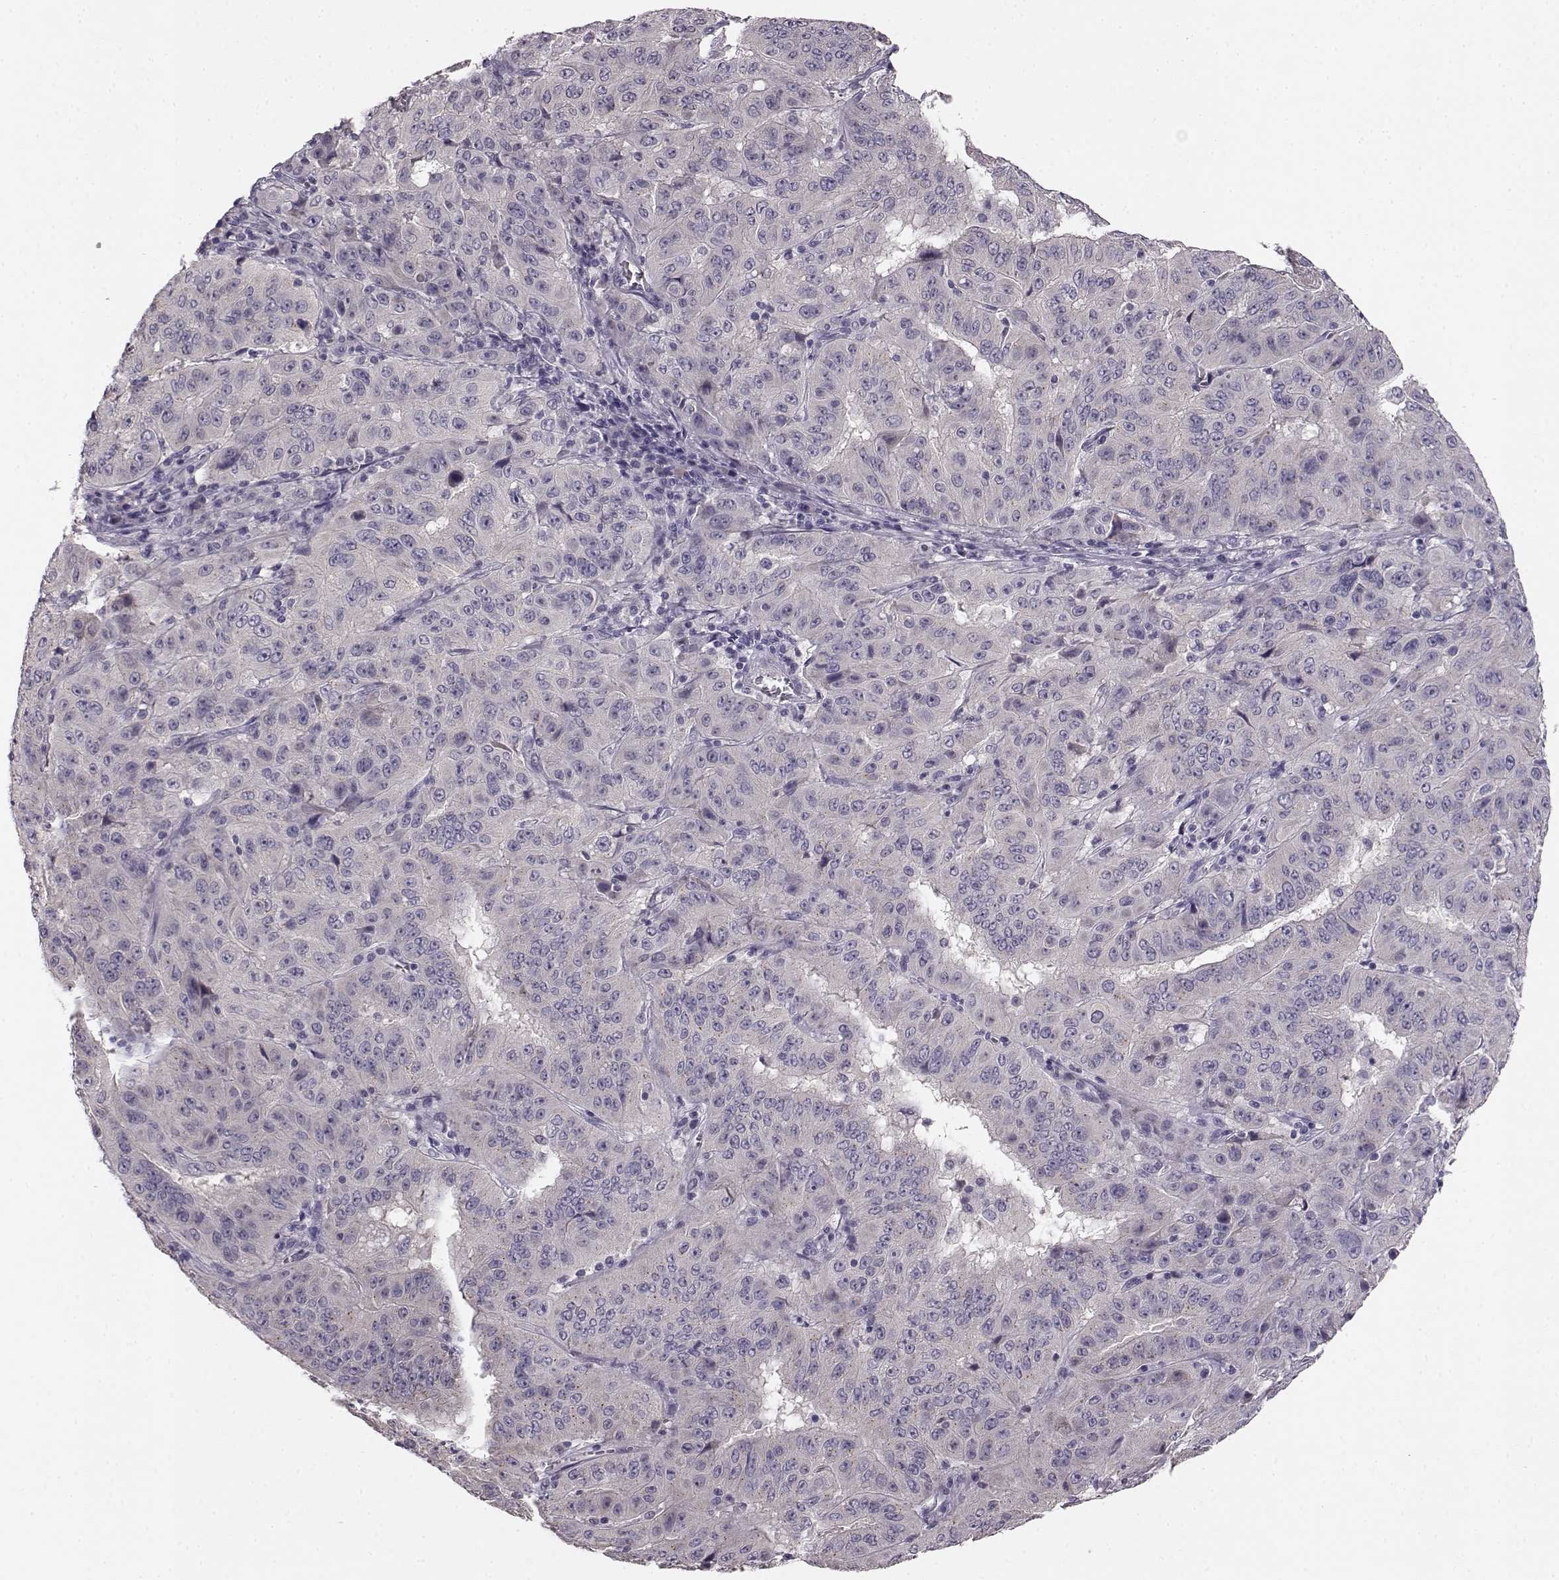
{"staining": {"intensity": "negative", "quantity": "none", "location": "none"}, "tissue": "pancreatic cancer", "cell_type": "Tumor cells", "image_type": "cancer", "snomed": [{"axis": "morphology", "description": "Adenocarcinoma, NOS"}, {"axis": "topography", "description": "Pancreas"}], "caption": "The micrograph shows no significant positivity in tumor cells of pancreatic cancer. (Immunohistochemistry (ihc), brightfield microscopy, high magnification).", "gene": "BFSP2", "patient": {"sex": "male", "age": 63}}